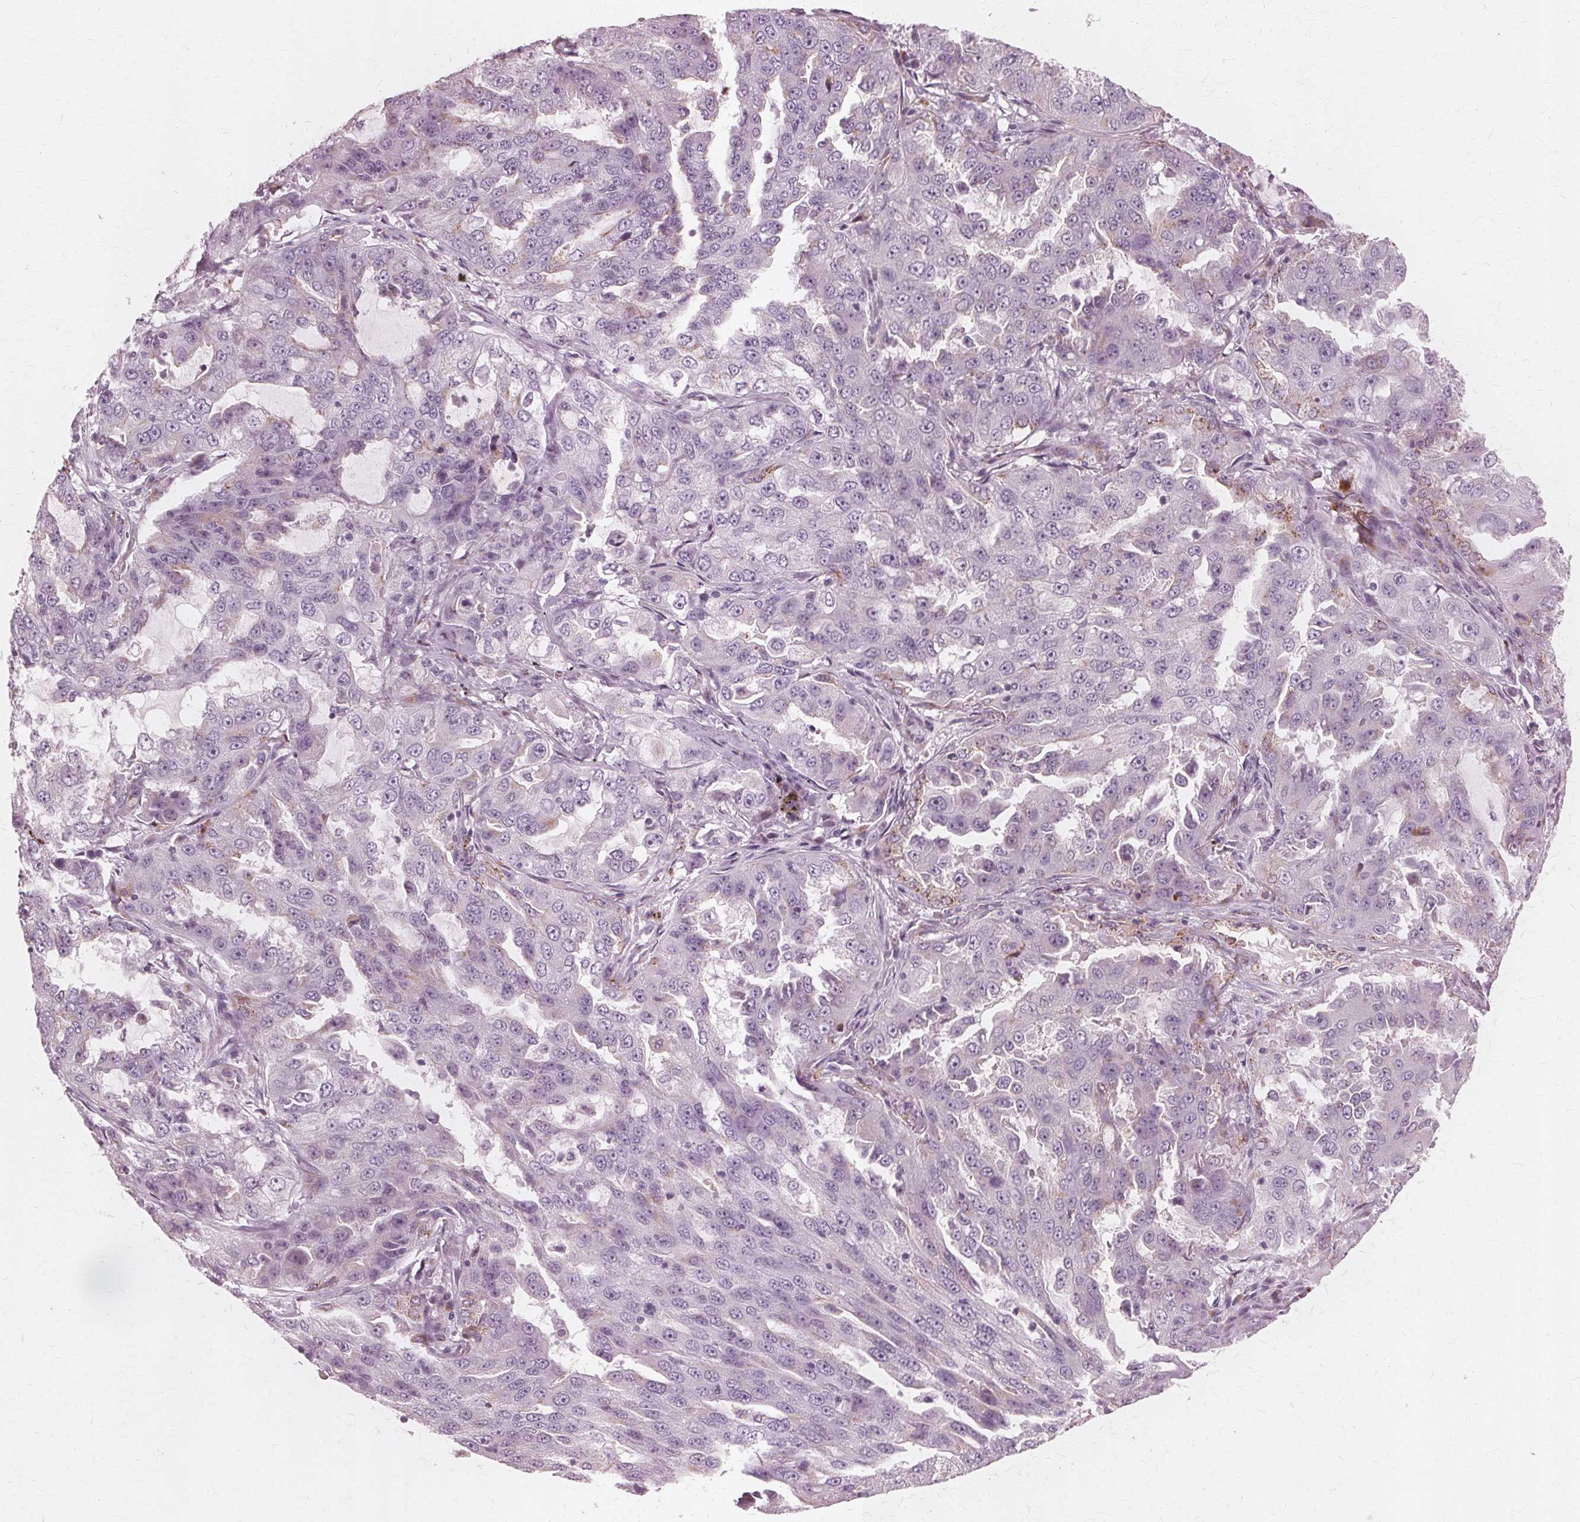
{"staining": {"intensity": "negative", "quantity": "none", "location": "none"}, "tissue": "lung cancer", "cell_type": "Tumor cells", "image_type": "cancer", "snomed": [{"axis": "morphology", "description": "Adenocarcinoma, NOS"}, {"axis": "topography", "description": "Lung"}], "caption": "DAB immunohistochemical staining of human adenocarcinoma (lung) reveals no significant staining in tumor cells. (DAB (3,3'-diaminobenzidine) IHC visualized using brightfield microscopy, high magnification).", "gene": "DNASE2", "patient": {"sex": "female", "age": 61}}